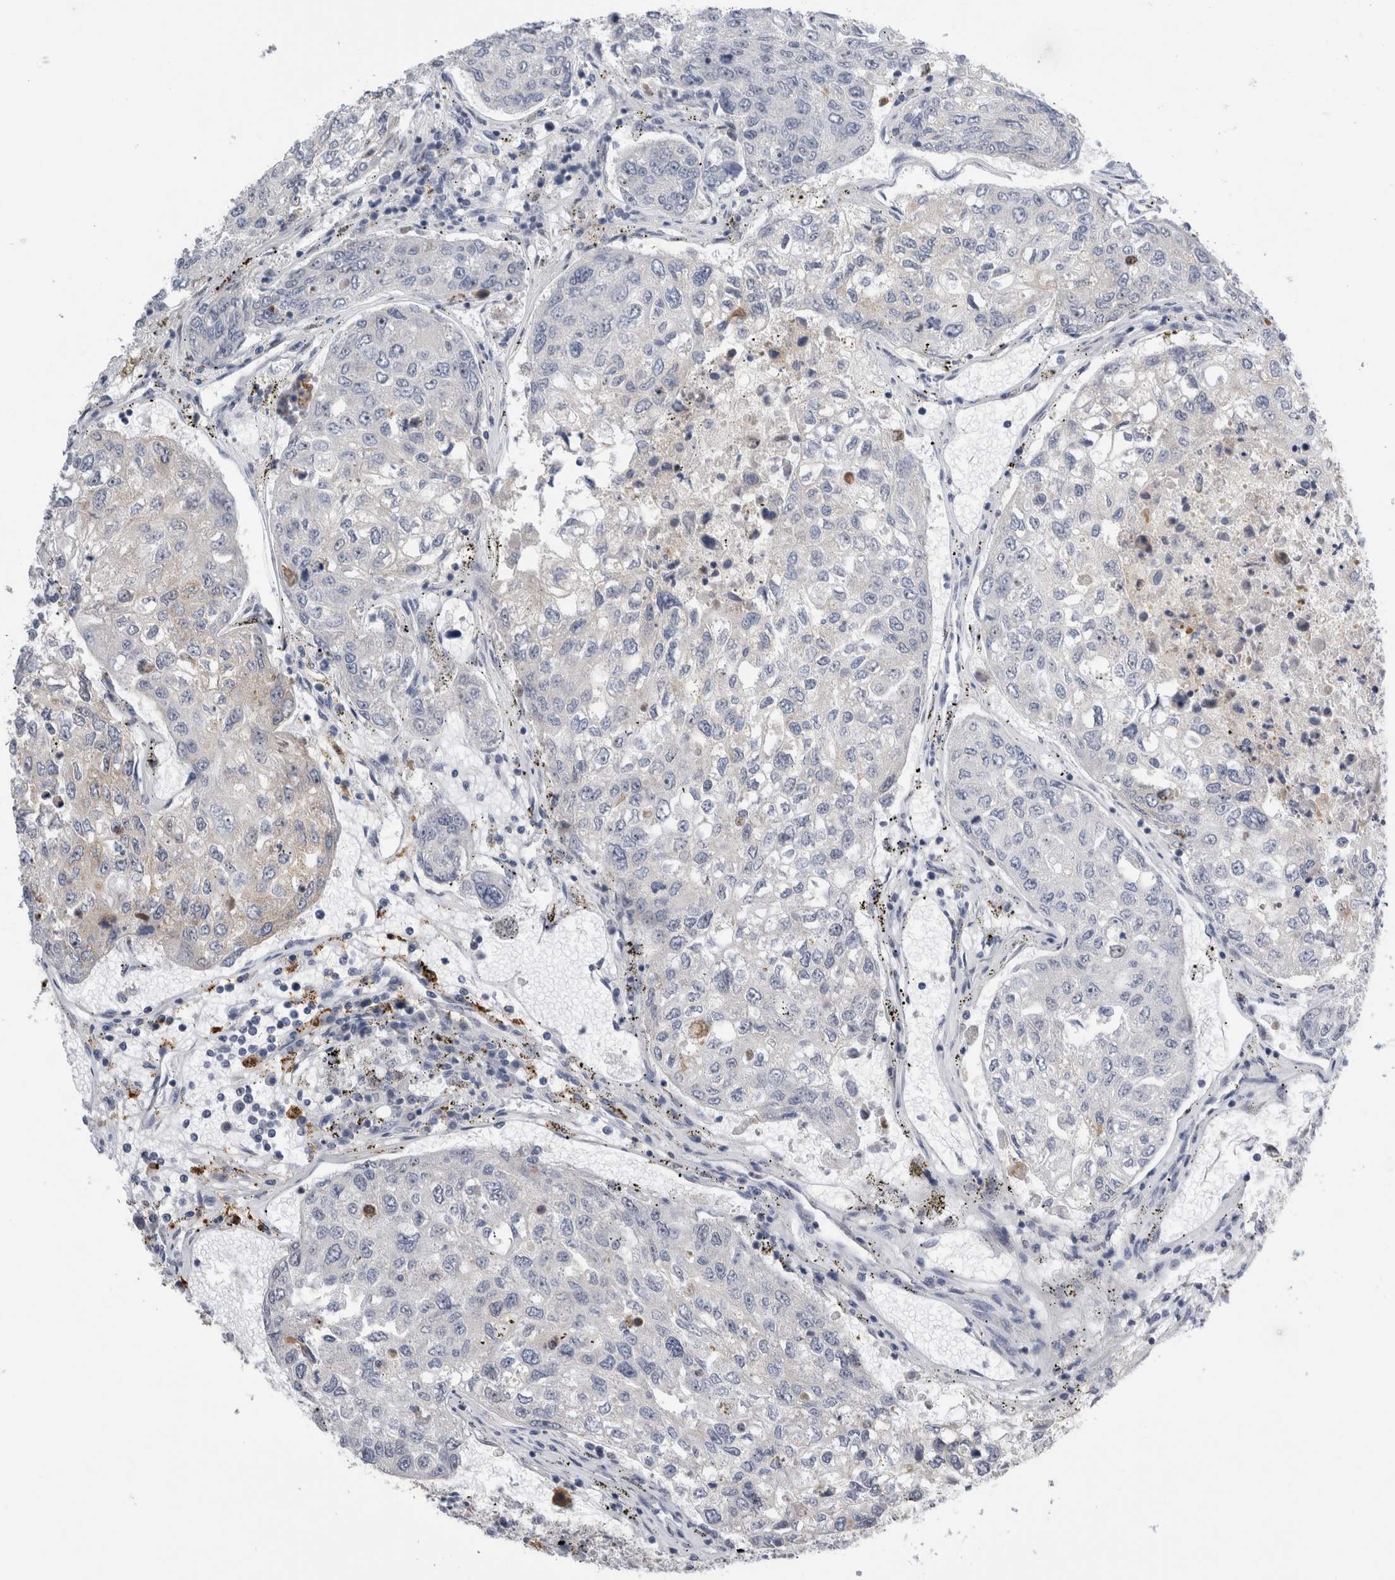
{"staining": {"intensity": "negative", "quantity": "none", "location": "none"}, "tissue": "urothelial cancer", "cell_type": "Tumor cells", "image_type": "cancer", "snomed": [{"axis": "morphology", "description": "Urothelial carcinoma, High grade"}, {"axis": "topography", "description": "Lymph node"}, {"axis": "topography", "description": "Urinary bladder"}], "caption": "This is a image of IHC staining of urothelial cancer, which shows no staining in tumor cells.", "gene": "SLC20A2", "patient": {"sex": "male", "age": 51}}